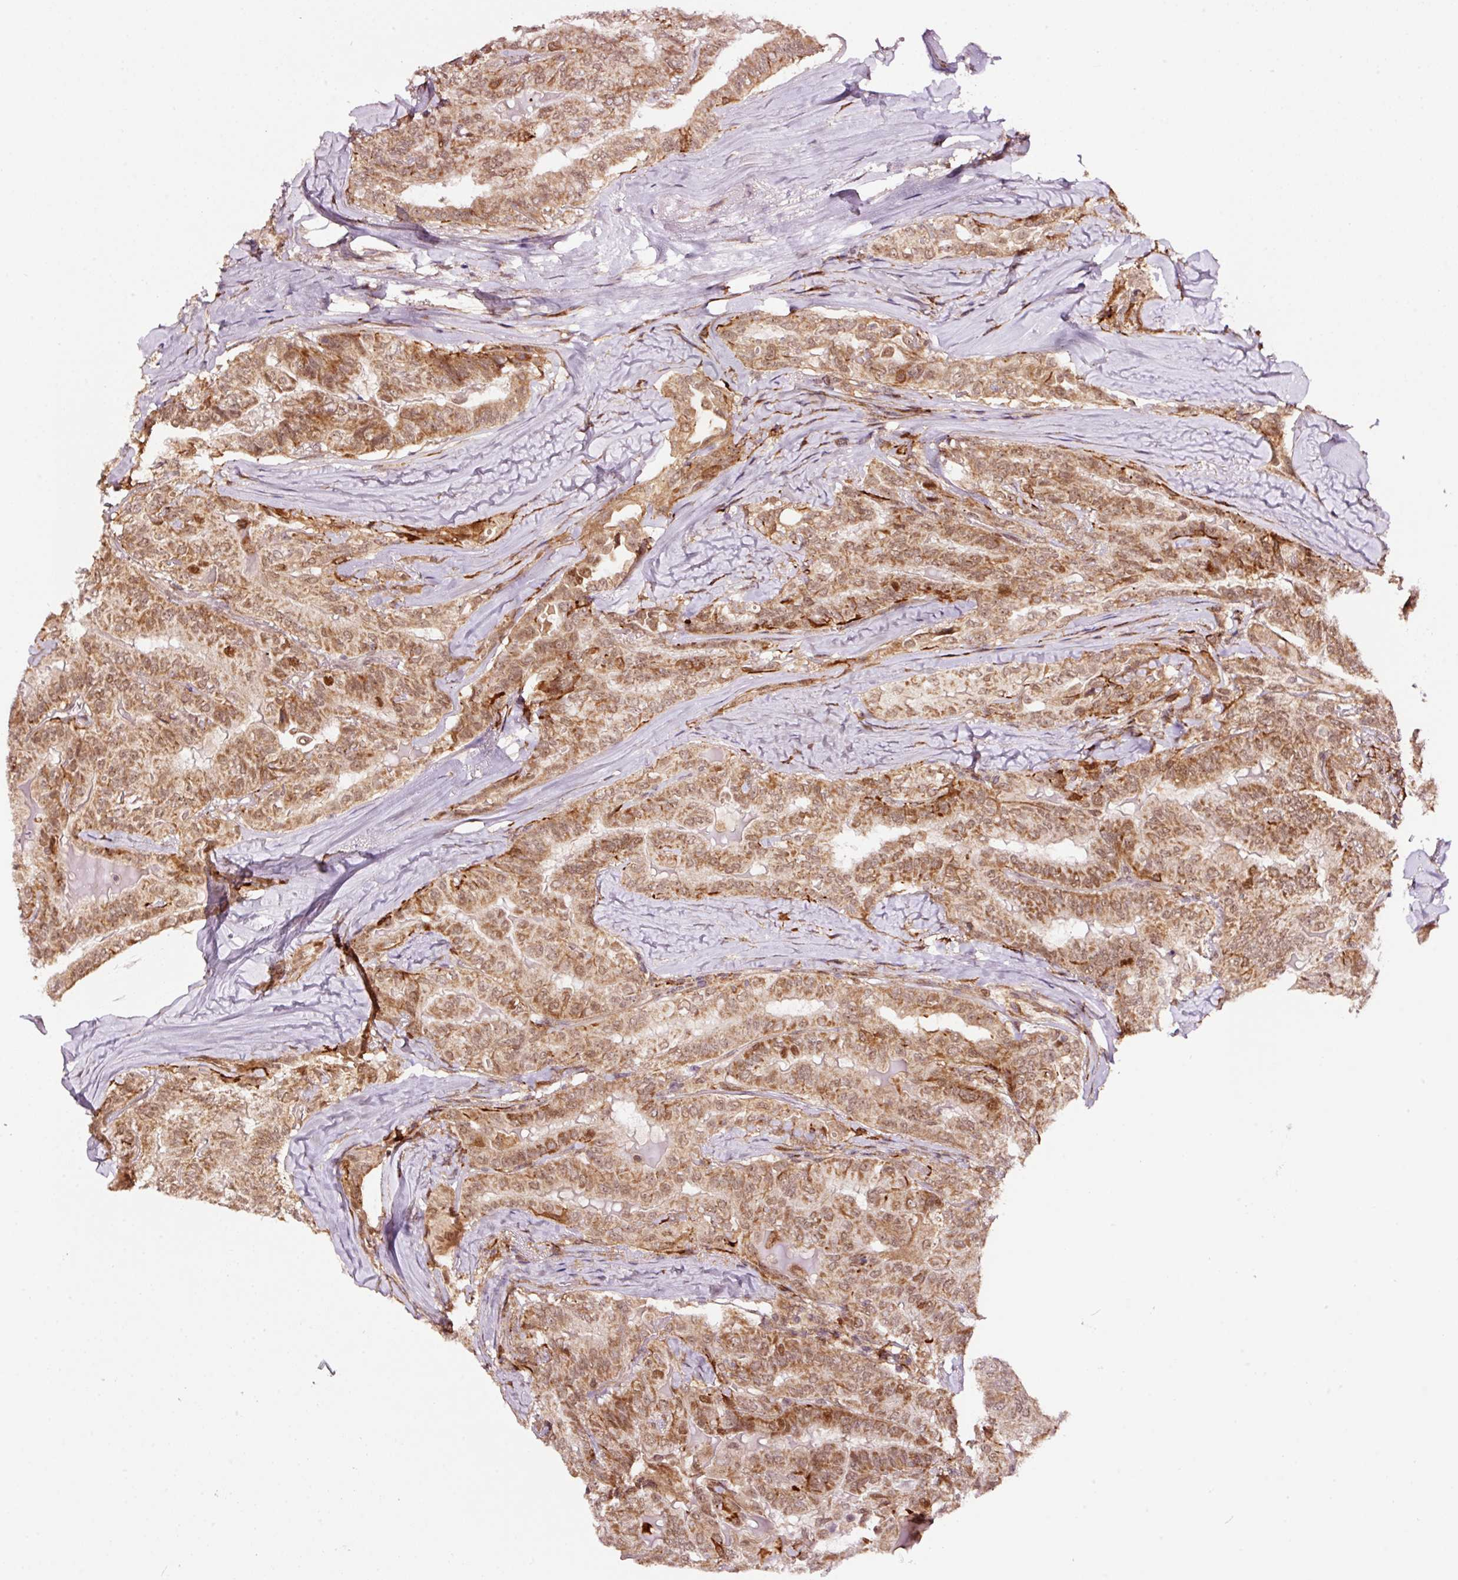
{"staining": {"intensity": "moderate", "quantity": ">75%", "location": "cytoplasmic/membranous,nuclear"}, "tissue": "thyroid cancer", "cell_type": "Tumor cells", "image_type": "cancer", "snomed": [{"axis": "morphology", "description": "Papillary adenocarcinoma, NOS"}, {"axis": "topography", "description": "Thyroid gland"}], "caption": "Human thyroid papillary adenocarcinoma stained for a protein (brown) shows moderate cytoplasmic/membranous and nuclear positive expression in approximately >75% of tumor cells.", "gene": "RFC4", "patient": {"sex": "female", "age": 68}}